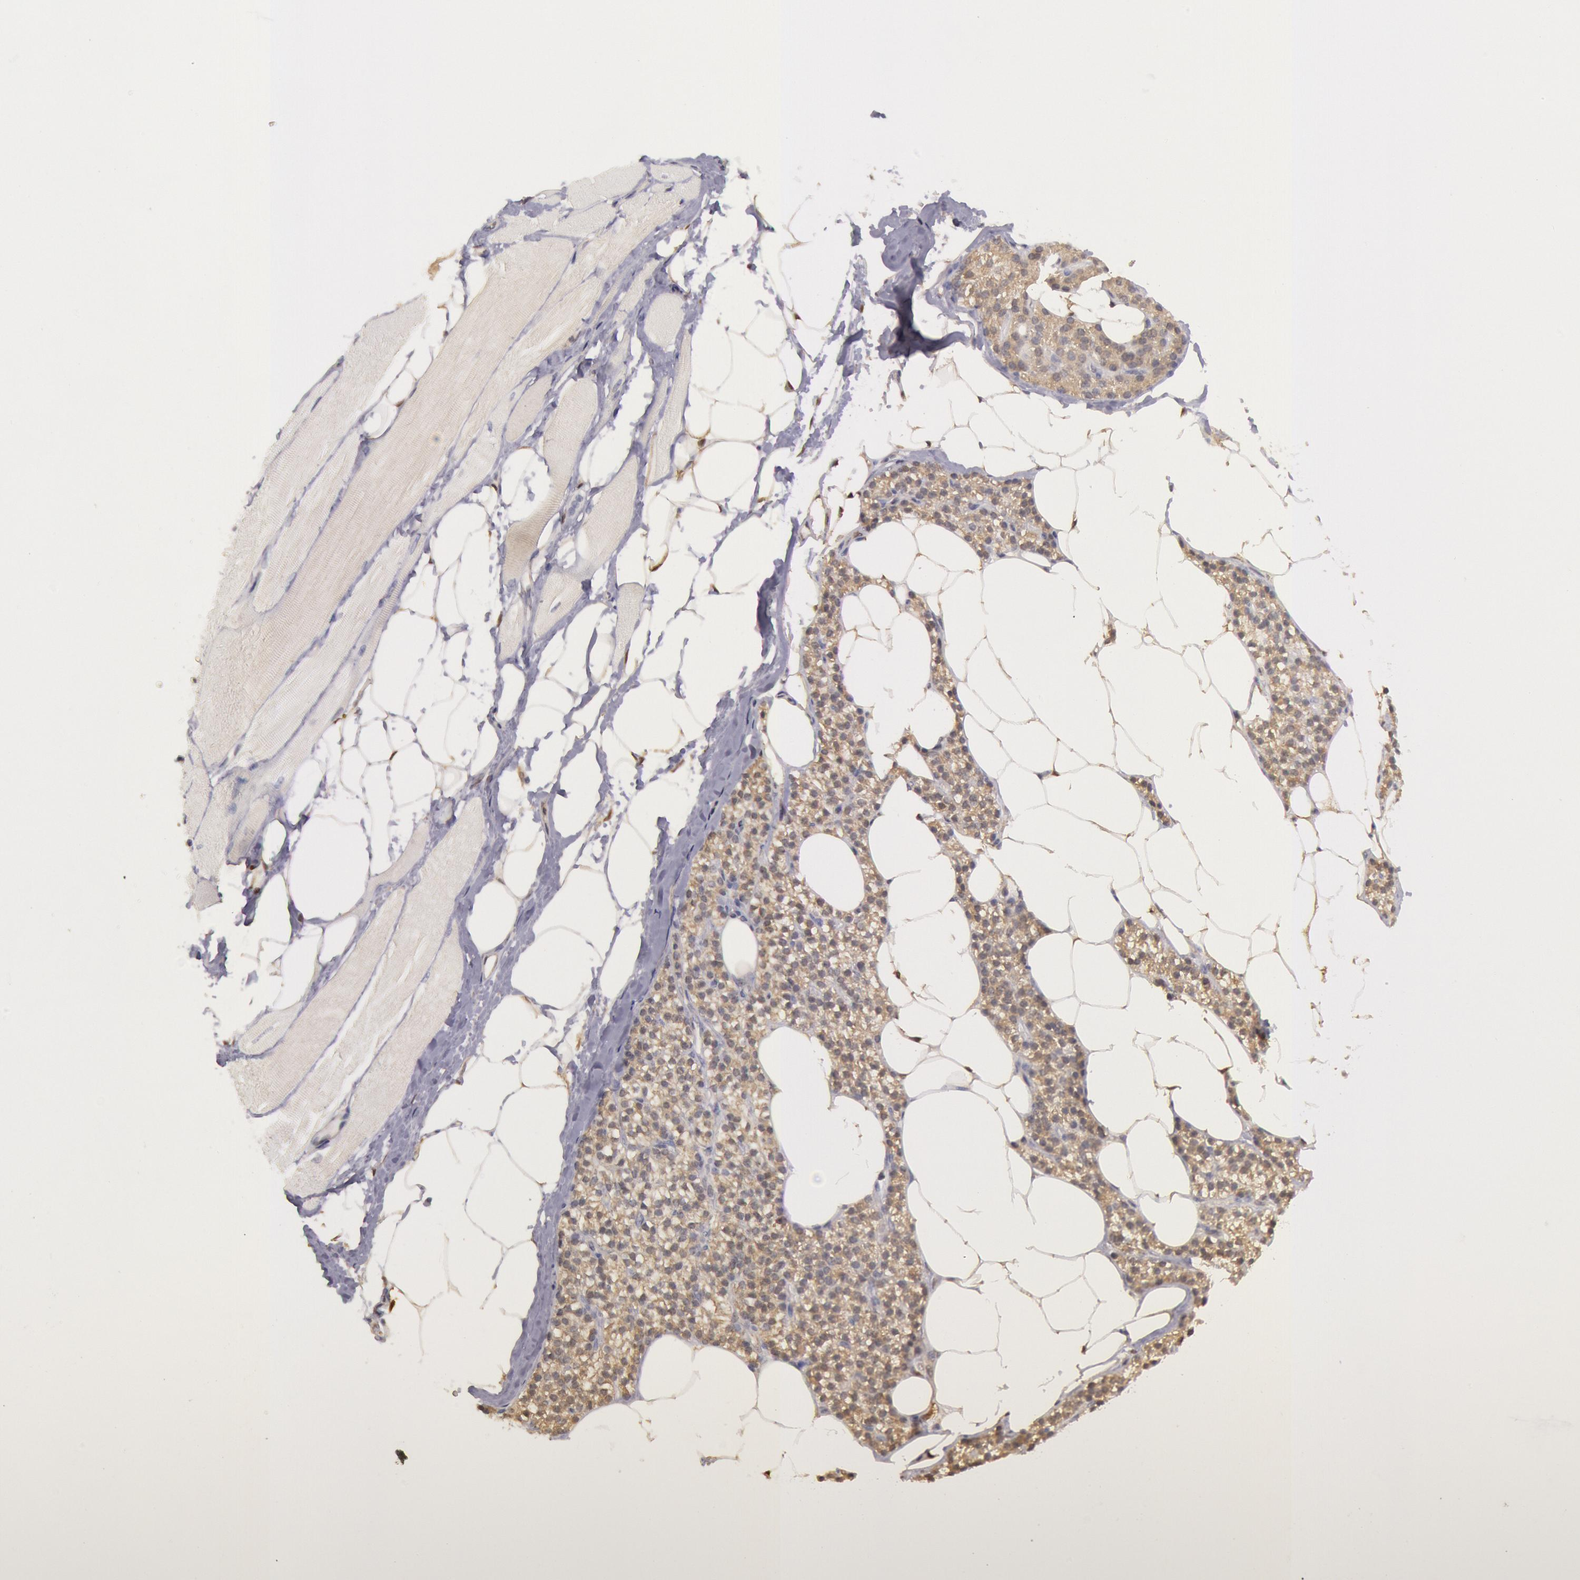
{"staining": {"intensity": "negative", "quantity": "none", "location": "none"}, "tissue": "skeletal muscle", "cell_type": "Myocytes", "image_type": "normal", "snomed": [{"axis": "morphology", "description": "Normal tissue, NOS"}, {"axis": "topography", "description": "Skeletal muscle"}, {"axis": "topography", "description": "Parathyroid gland"}], "caption": "Benign skeletal muscle was stained to show a protein in brown. There is no significant expression in myocytes.", "gene": "MPST", "patient": {"sex": "female", "age": 37}}